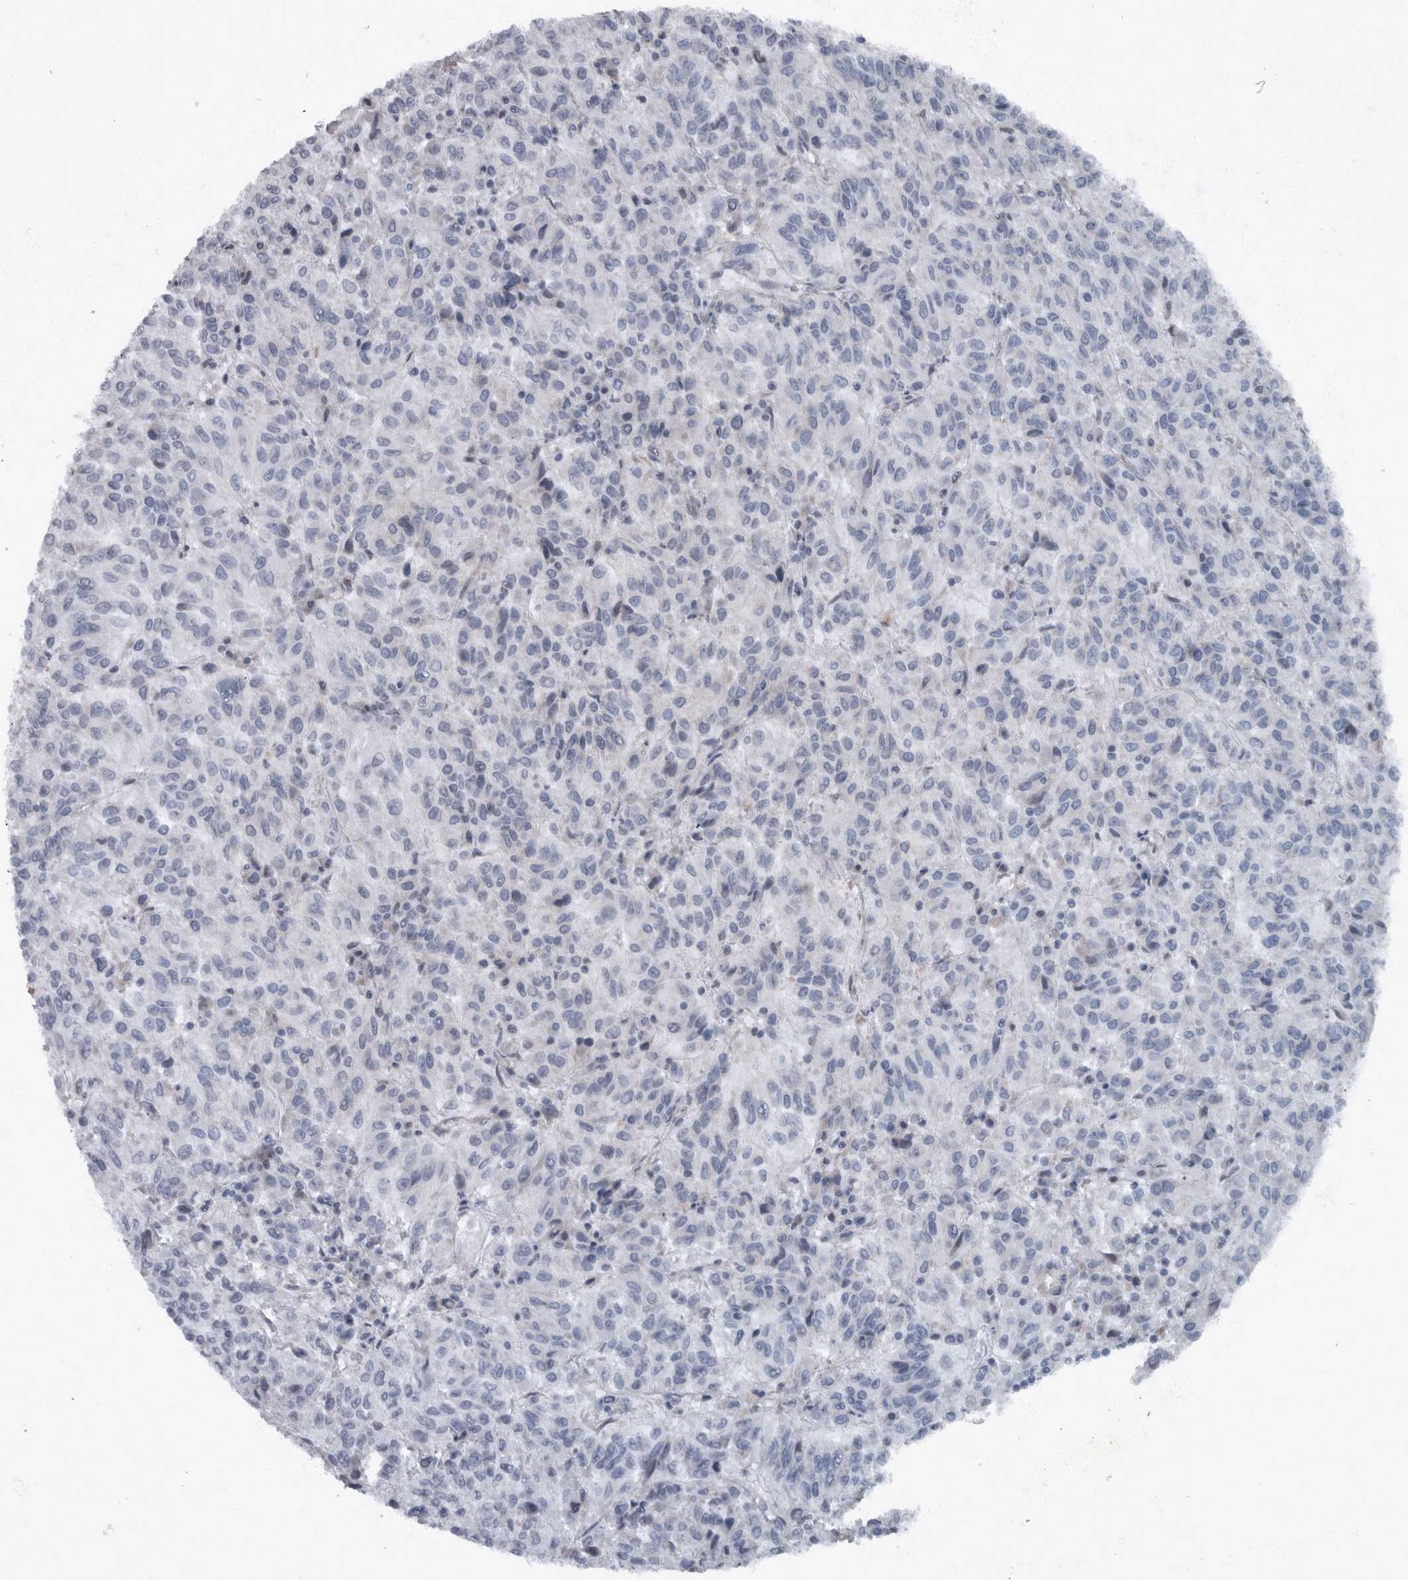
{"staining": {"intensity": "negative", "quantity": "none", "location": "none"}, "tissue": "melanoma", "cell_type": "Tumor cells", "image_type": "cancer", "snomed": [{"axis": "morphology", "description": "Malignant melanoma, Metastatic site"}, {"axis": "topography", "description": "Lung"}], "caption": "Melanoma stained for a protein using immunohistochemistry demonstrates no positivity tumor cells.", "gene": "WDR33", "patient": {"sex": "male", "age": 64}}